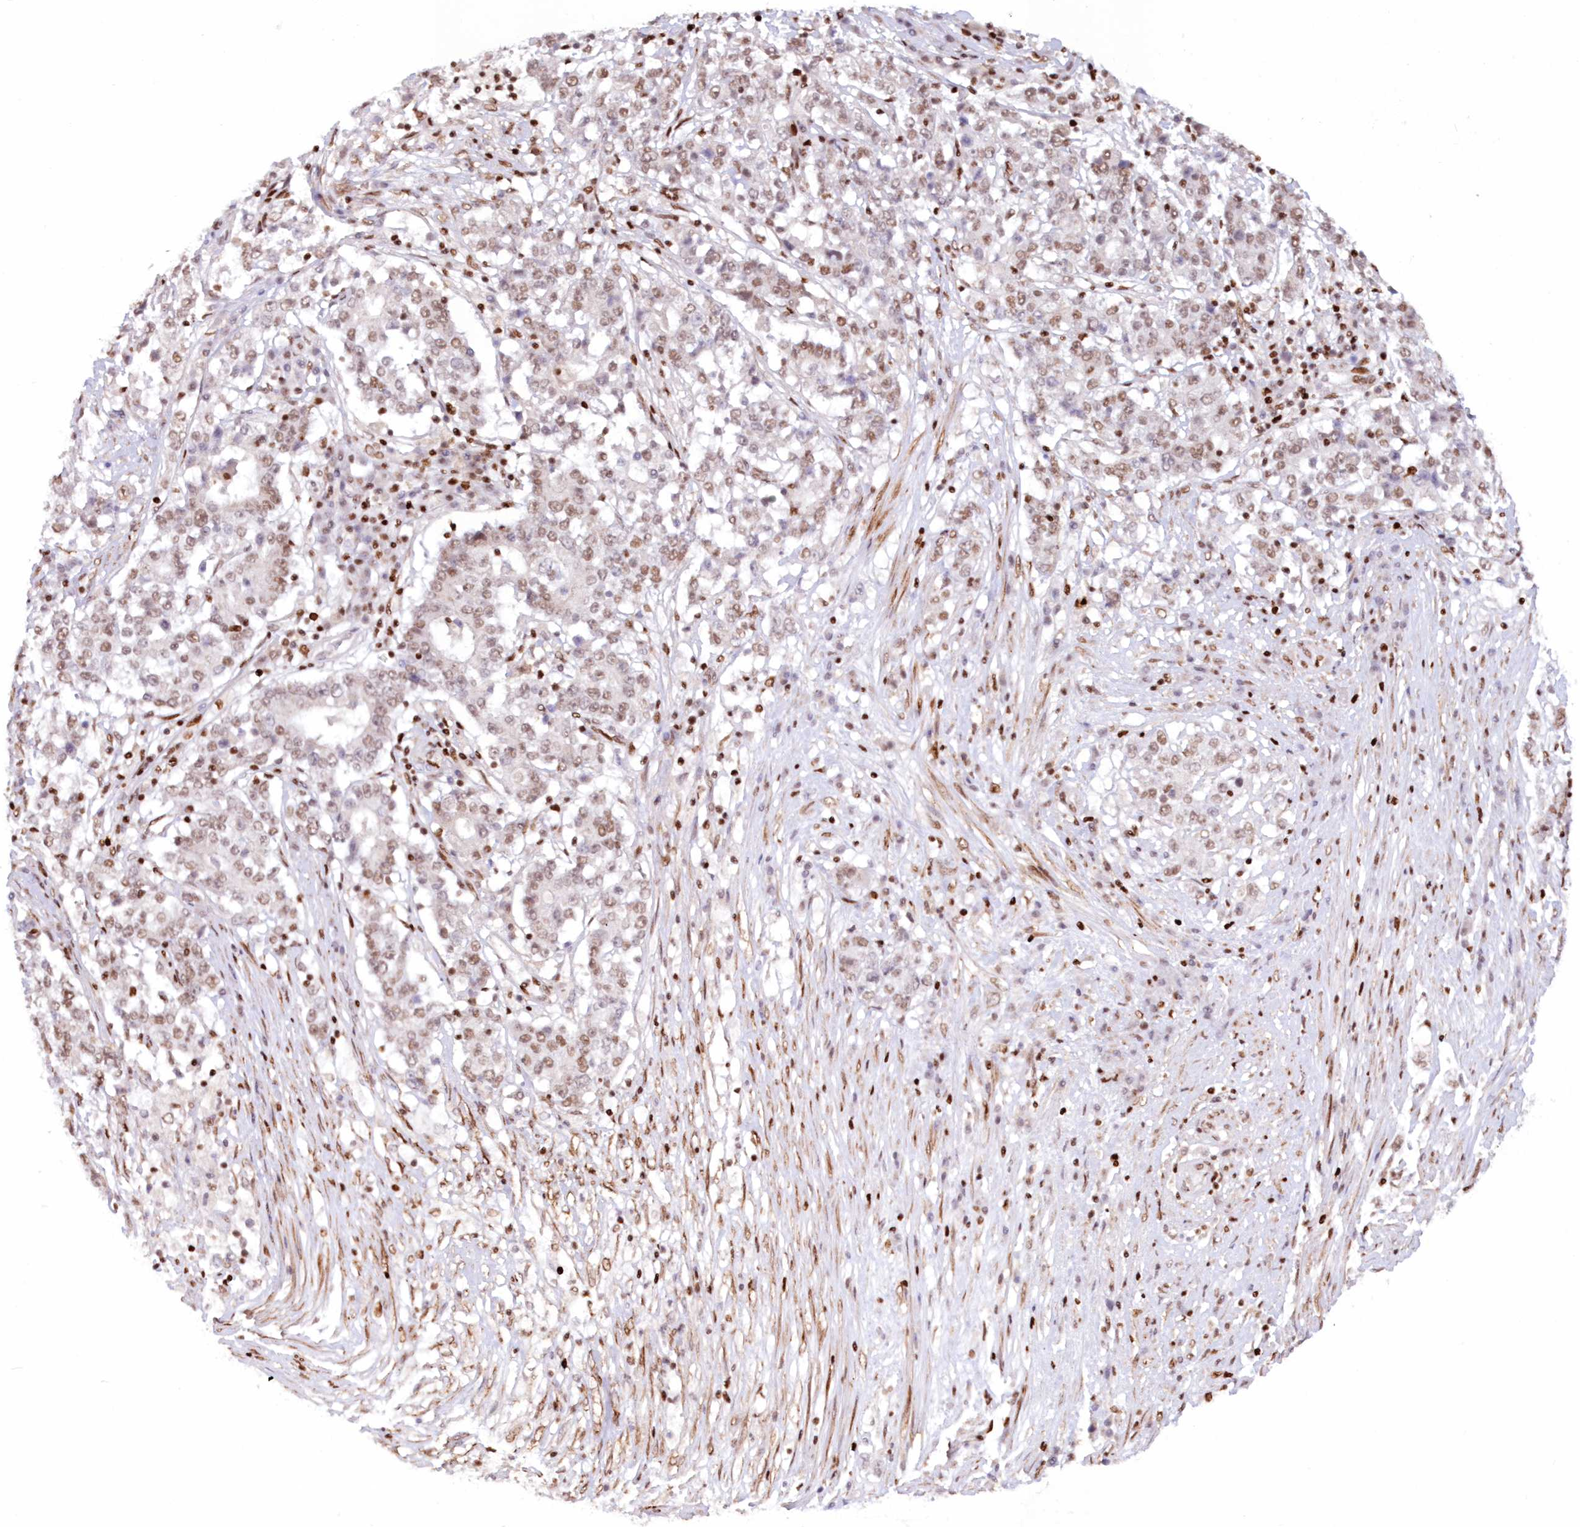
{"staining": {"intensity": "moderate", "quantity": ">75%", "location": "nuclear"}, "tissue": "stomach cancer", "cell_type": "Tumor cells", "image_type": "cancer", "snomed": [{"axis": "morphology", "description": "Adenocarcinoma, NOS"}, {"axis": "topography", "description": "Stomach"}], "caption": "Human stomach cancer (adenocarcinoma) stained with a protein marker displays moderate staining in tumor cells.", "gene": "POLR2B", "patient": {"sex": "male", "age": 59}}